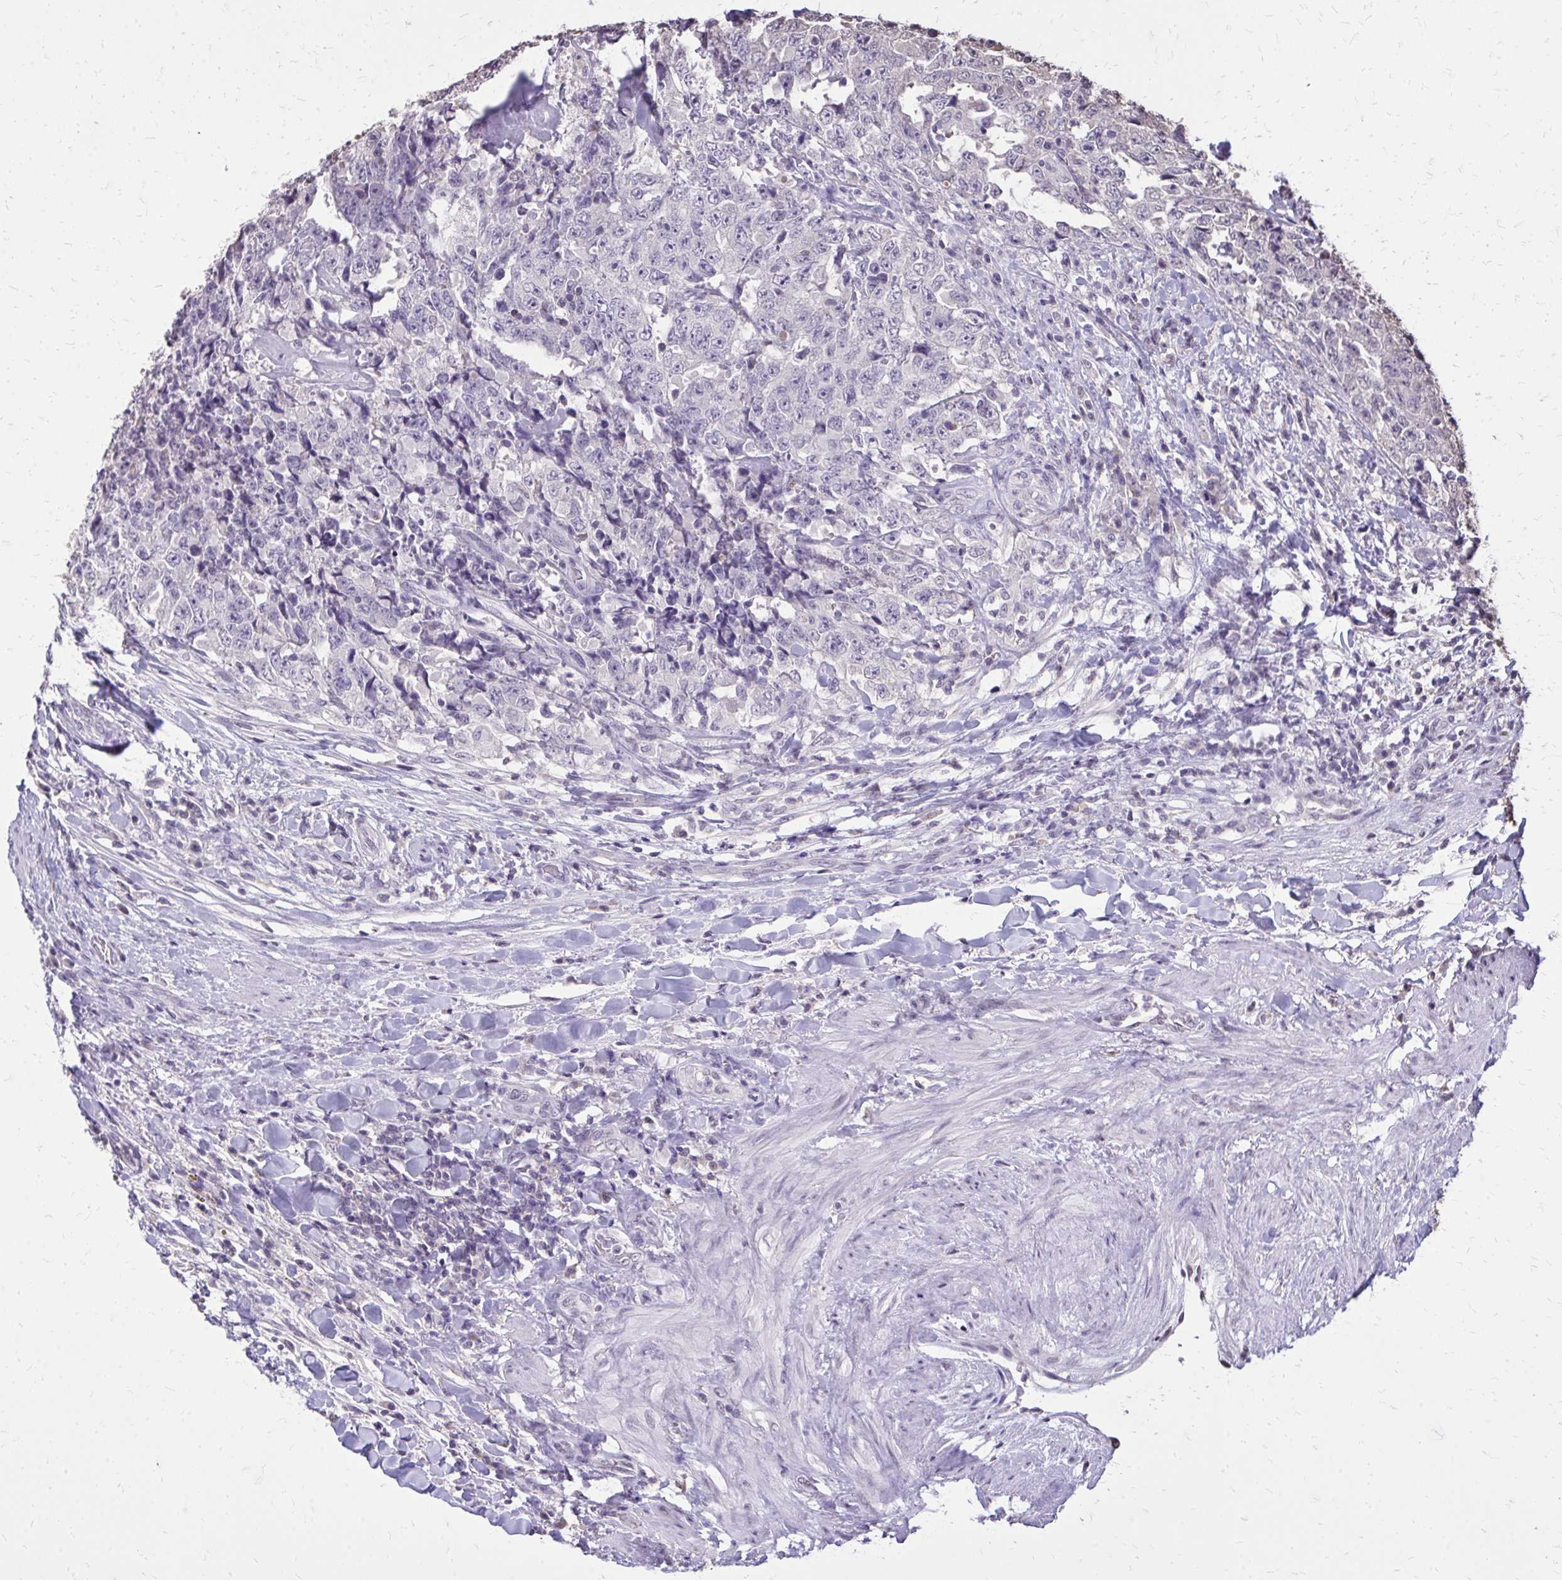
{"staining": {"intensity": "negative", "quantity": "none", "location": "none"}, "tissue": "testis cancer", "cell_type": "Tumor cells", "image_type": "cancer", "snomed": [{"axis": "morphology", "description": "Carcinoma, Embryonal, NOS"}, {"axis": "topography", "description": "Testis"}], "caption": "This is an immunohistochemistry micrograph of human testis cancer (embryonal carcinoma). There is no positivity in tumor cells.", "gene": "AKAP5", "patient": {"sex": "male", "age": 24}}